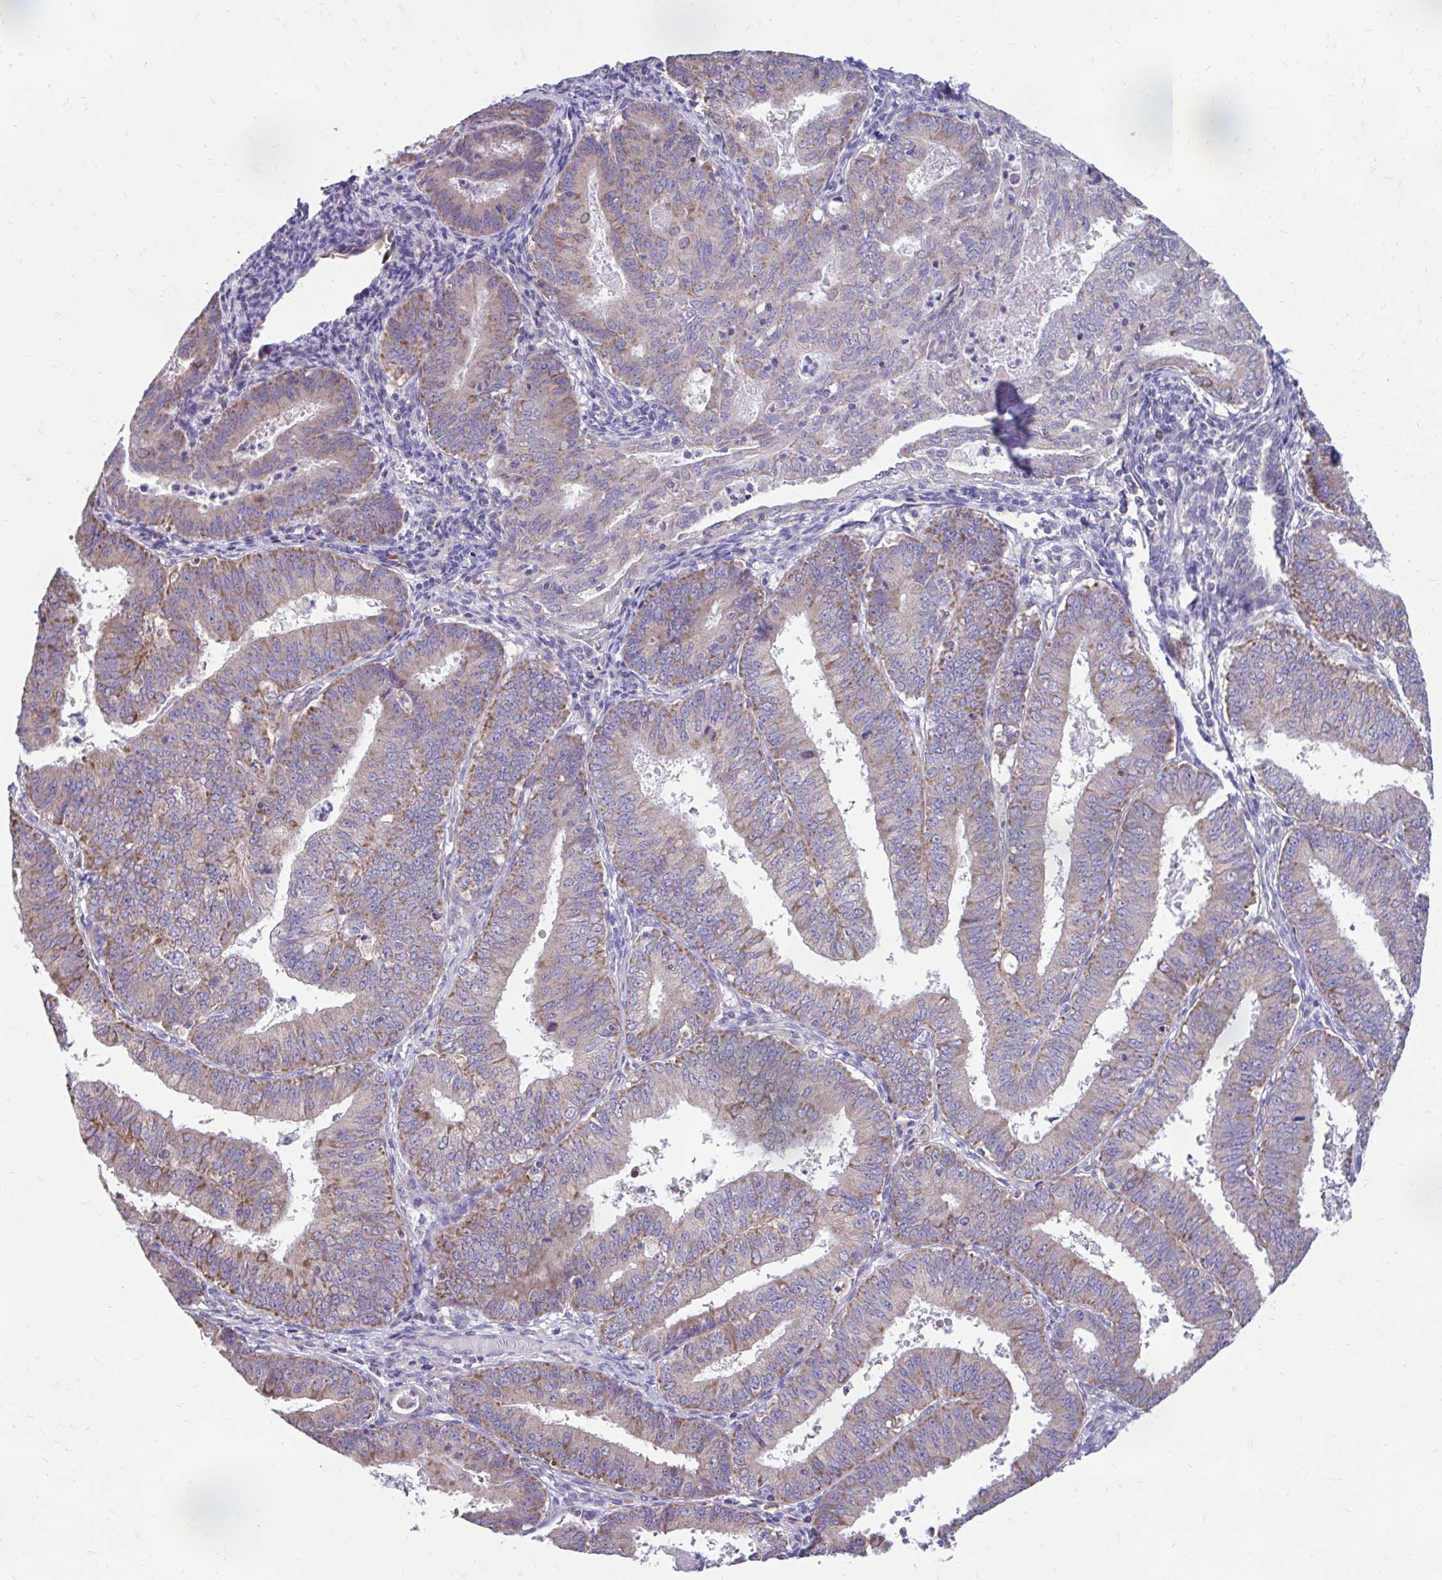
{"staining": {"intensity": "moderate", "quantity": "25%-75%", "location": "cytoplasmic/membranous"}, "tissue": "endometrial cancer", "cell_type": "Tumor cells", "image_type": "cancer", "snomed": [{"axis": "morphology", "description": "Adenocarcinoma, NOS"}, {"axis": "topography", "description": "Endometrium"}], "caption": "Tumor cells demonstrate medium levels of moderate cytoplasmic/membranous expression in approximately 25%-75% of cells in human endometrial cancer.", "gene": "LINGO4", "patient": {"sex": "female", "age": 73}}